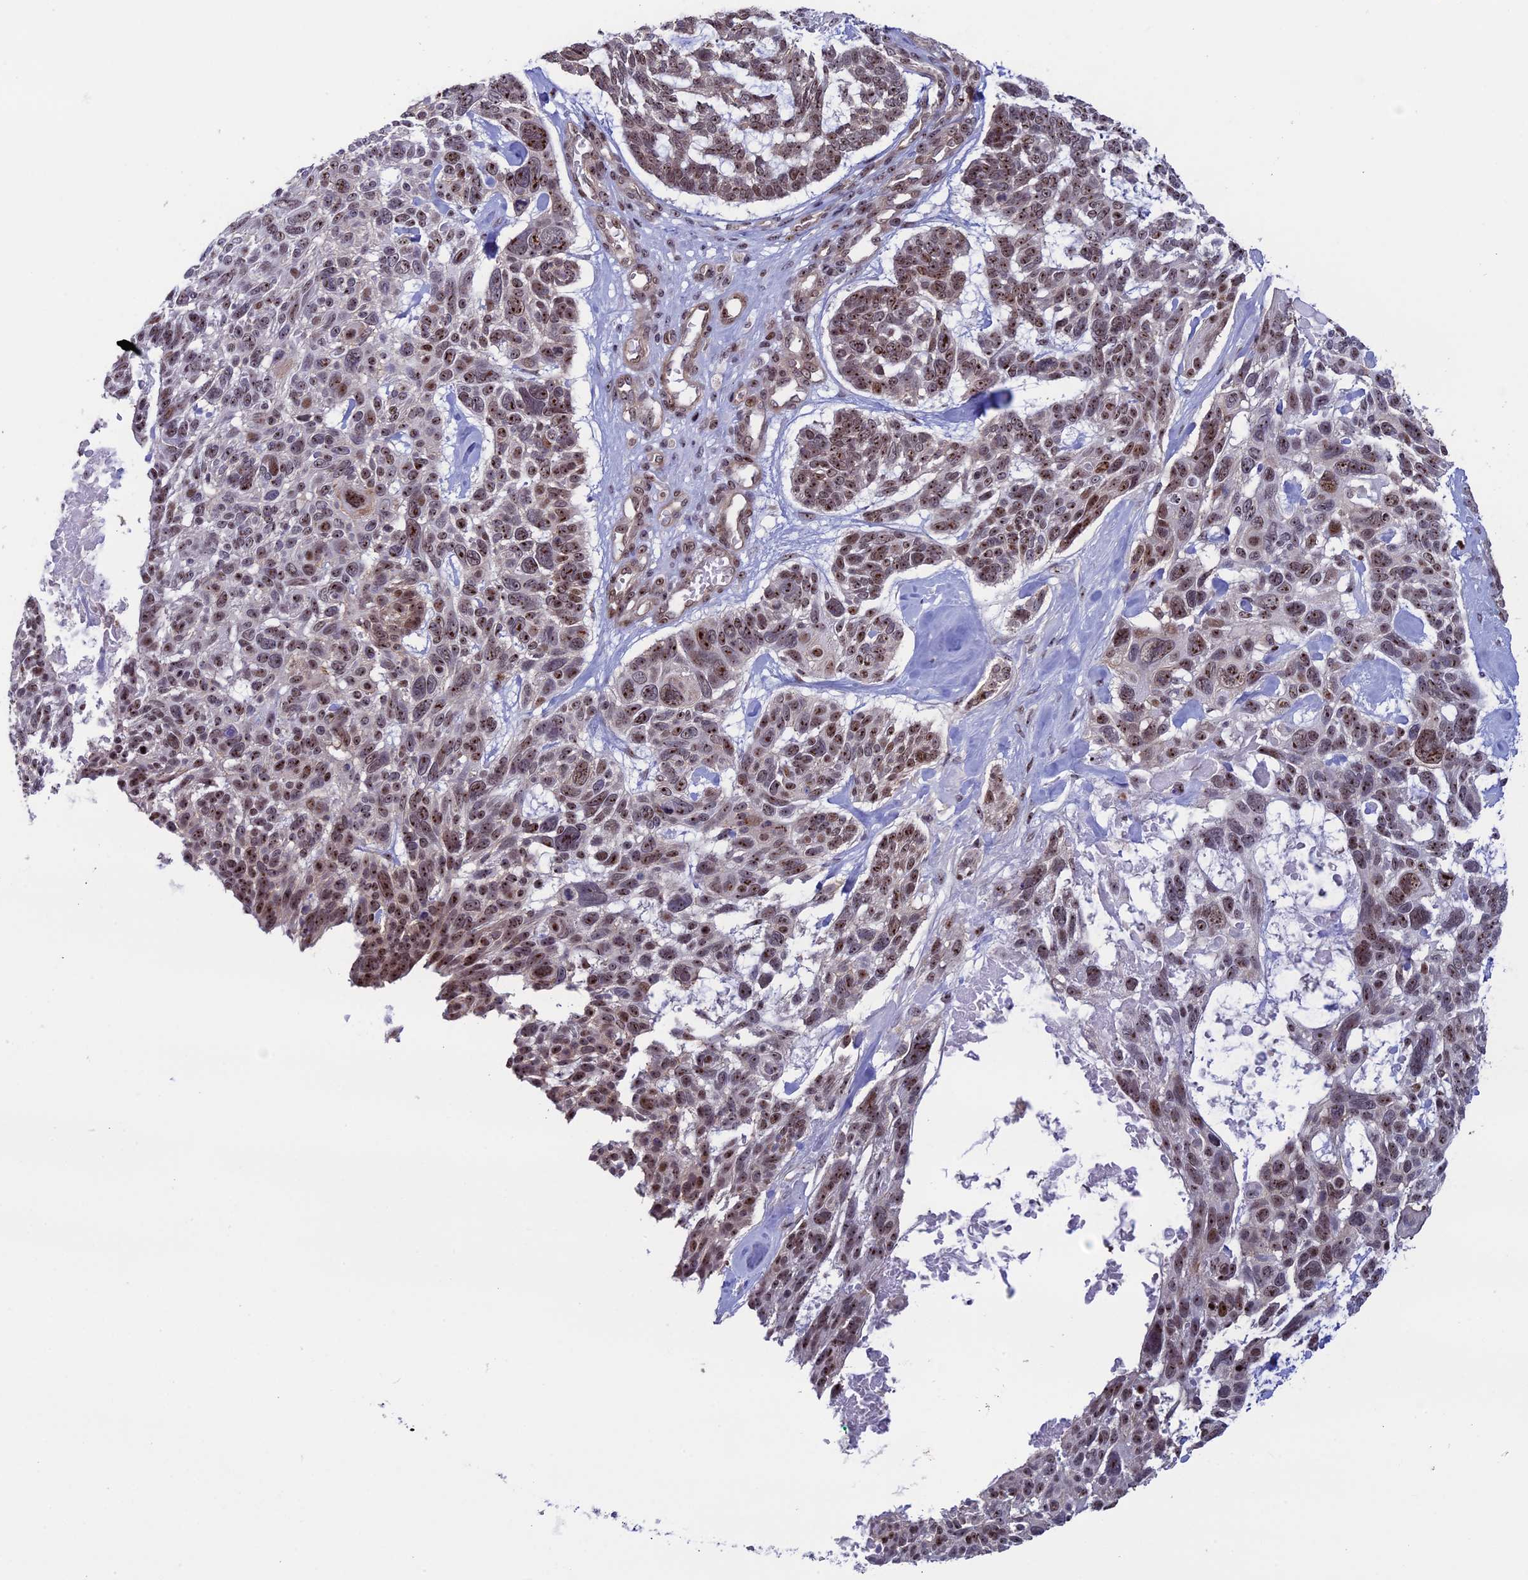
{"staining": {"intensity": "moderate", "quantity": ">75%", "location": "nuclear"}, "tissue": "skin cancer", "cell_type": "Tumor cells", "image_type": "cancer", "snomed": [{"axis": "morphology", "description": "Basal cell carcinoma"}, {"axis": "topography", "description": "Skin"}], "caption": "Brown immunohistochemical staining in basal cell carcinoma (skin) reveals moderate nuclear staining in about >75% of tumor cells.", "gene": "CCDC86", "patient": {"sex": "male", "age": 88}}